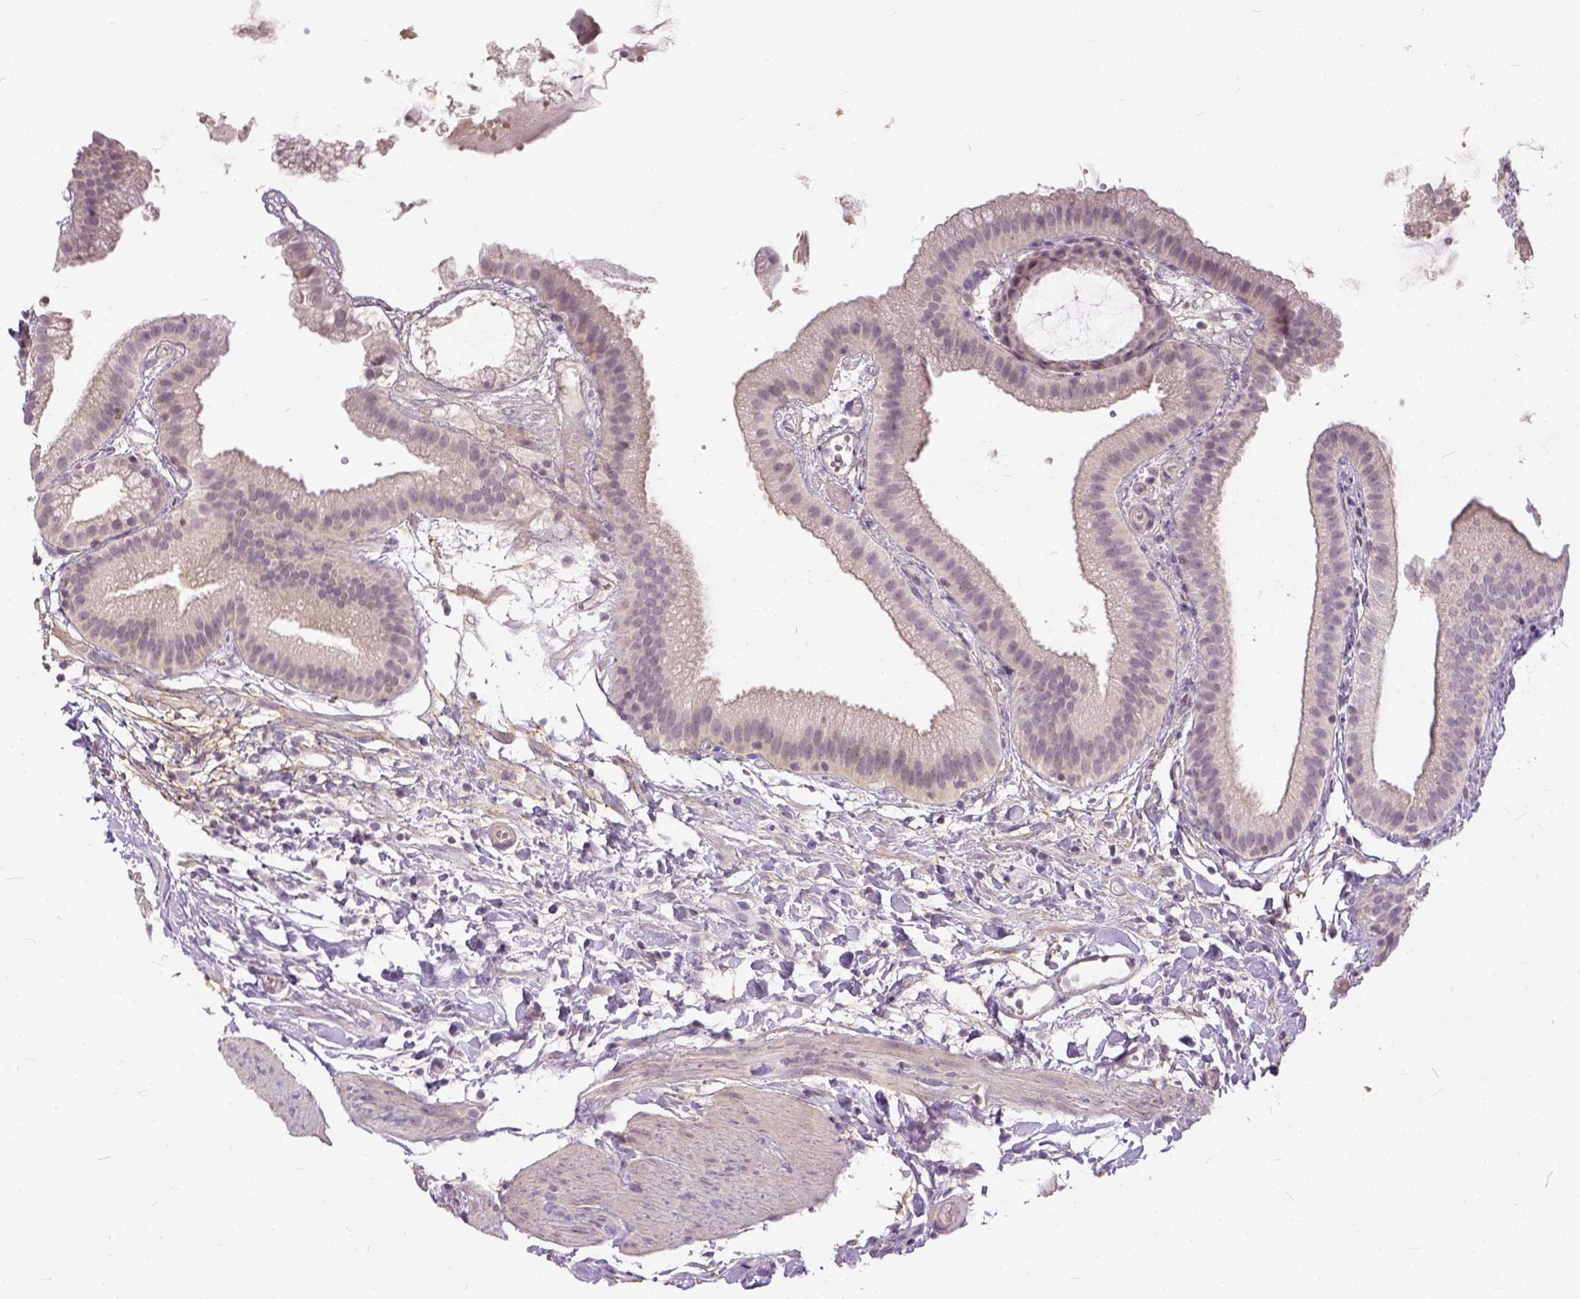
{"staining": {"intensity": "negative", "quantity": "none", "location": "none"}, "tissue": "gallbladder", "cell_type": "Glandular cells", "image_type": "normal", "snomed": [{"axis": "morphology", "description": "Normal tissue, NOS"}, {"axis": "topography", "description": "Gallbladder"}], "caption": "A high-resolution image shows immunohistochemistry (IHC) staining of unremarkable gallbladder, which shows no significant staining in glandular cells. (Brightfield microscopy of DAB (3,3'-diaminobenzidine) IHC at high magnification).", "gene": "ANO2", "patient": {"sex": "female", "age": 63}}